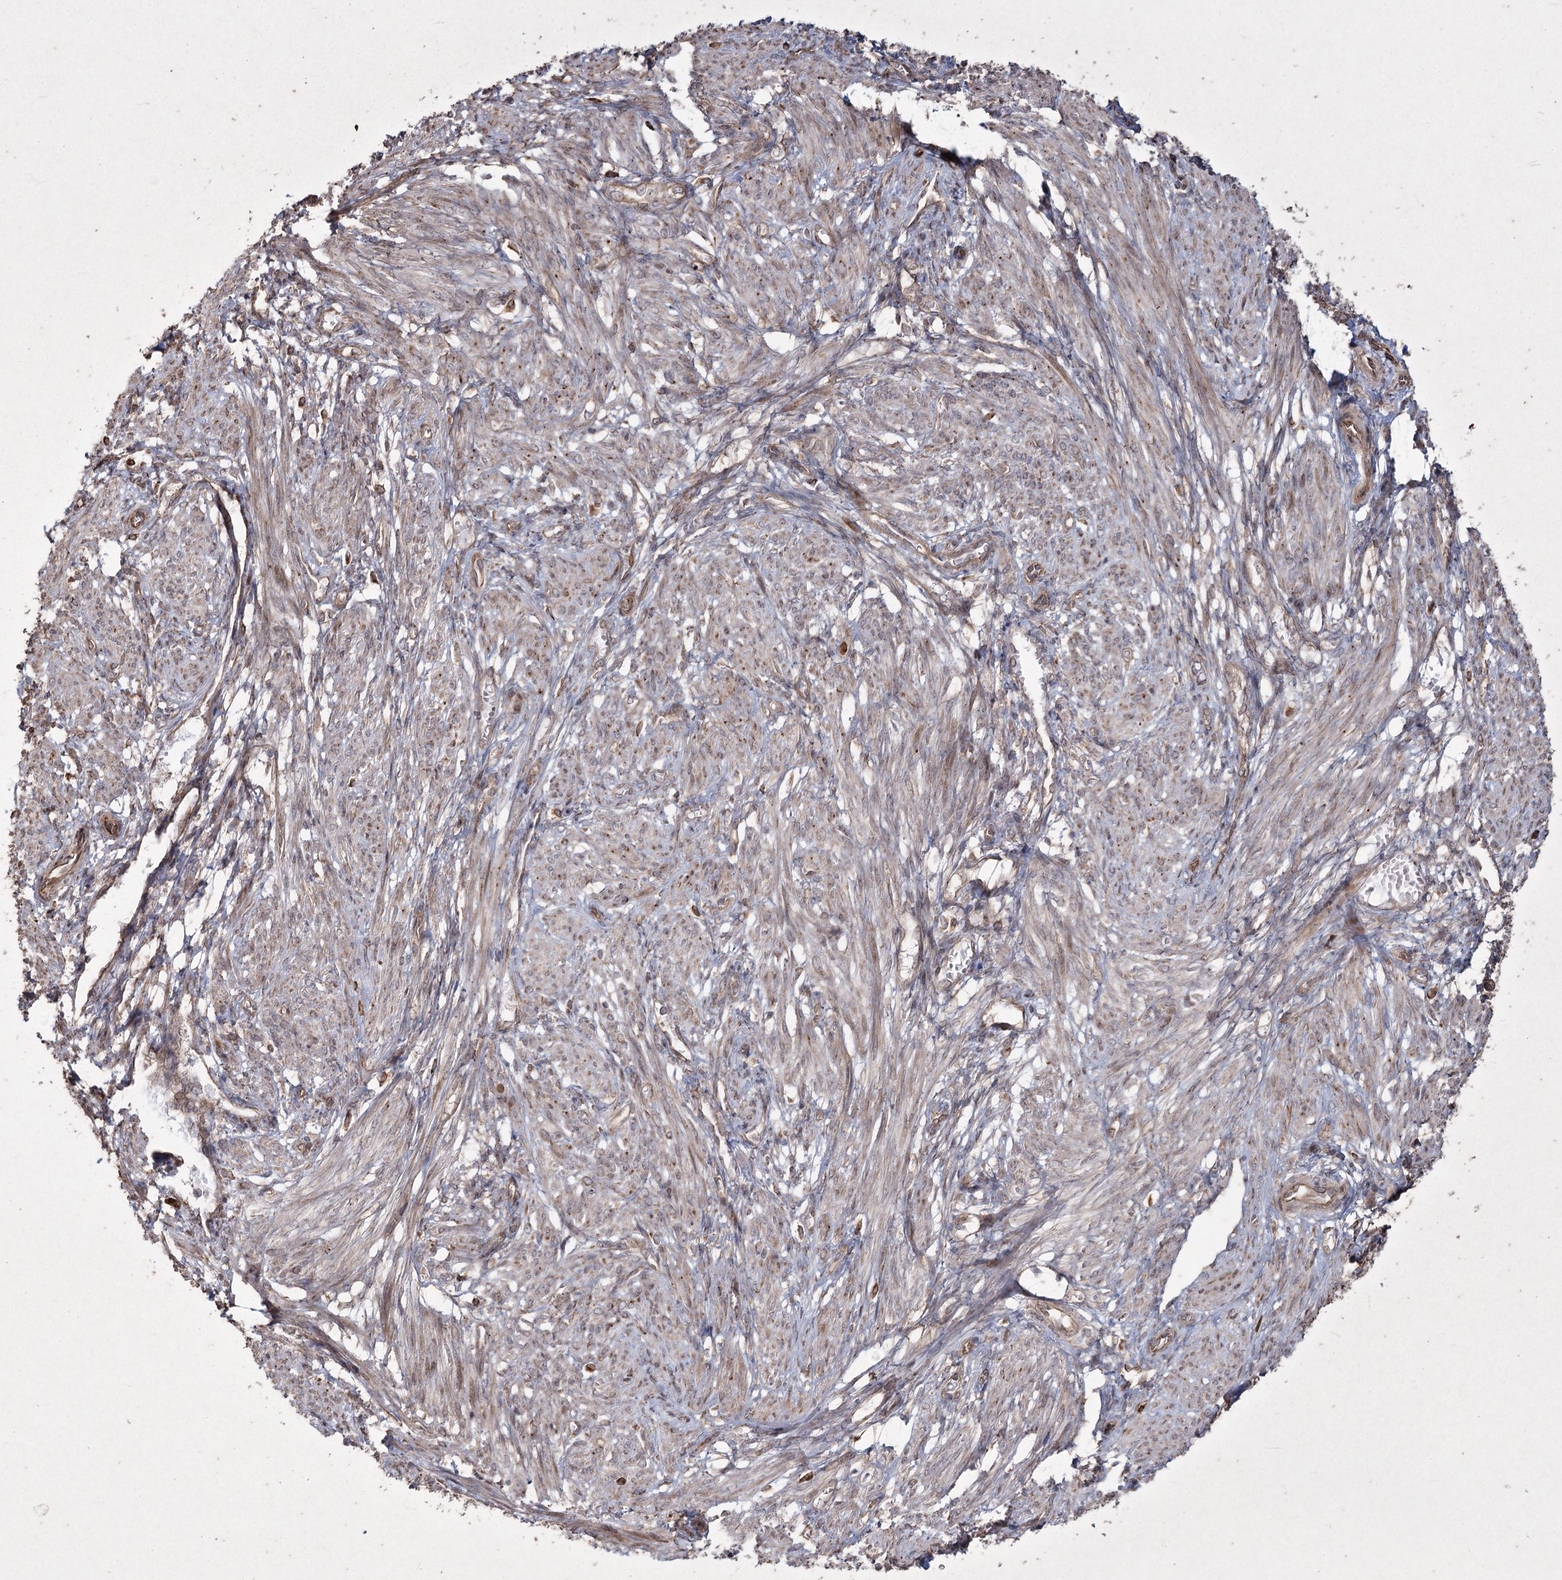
{"staining": {"intensity": "moderate", "quantity": "25%-75%", "location": "cytoplasmic/membranous"}, "tissue": "smooth muscle", "cell_type": "Smooth muscle cells", "image_type": "normal", "snomed": [{"axis": "morphology", "description": "Normal tissue, NOS"}, {"axis": "topography", "description": "Smooth muscle"}], "caption": "Moderate cytoplasmic/membranous protein staining is identified in approximately 25%-75% of smooth muscle cells in smooth muscle.", "gene": "PRC1", "patient": {"sex": "female", "age": 39}}